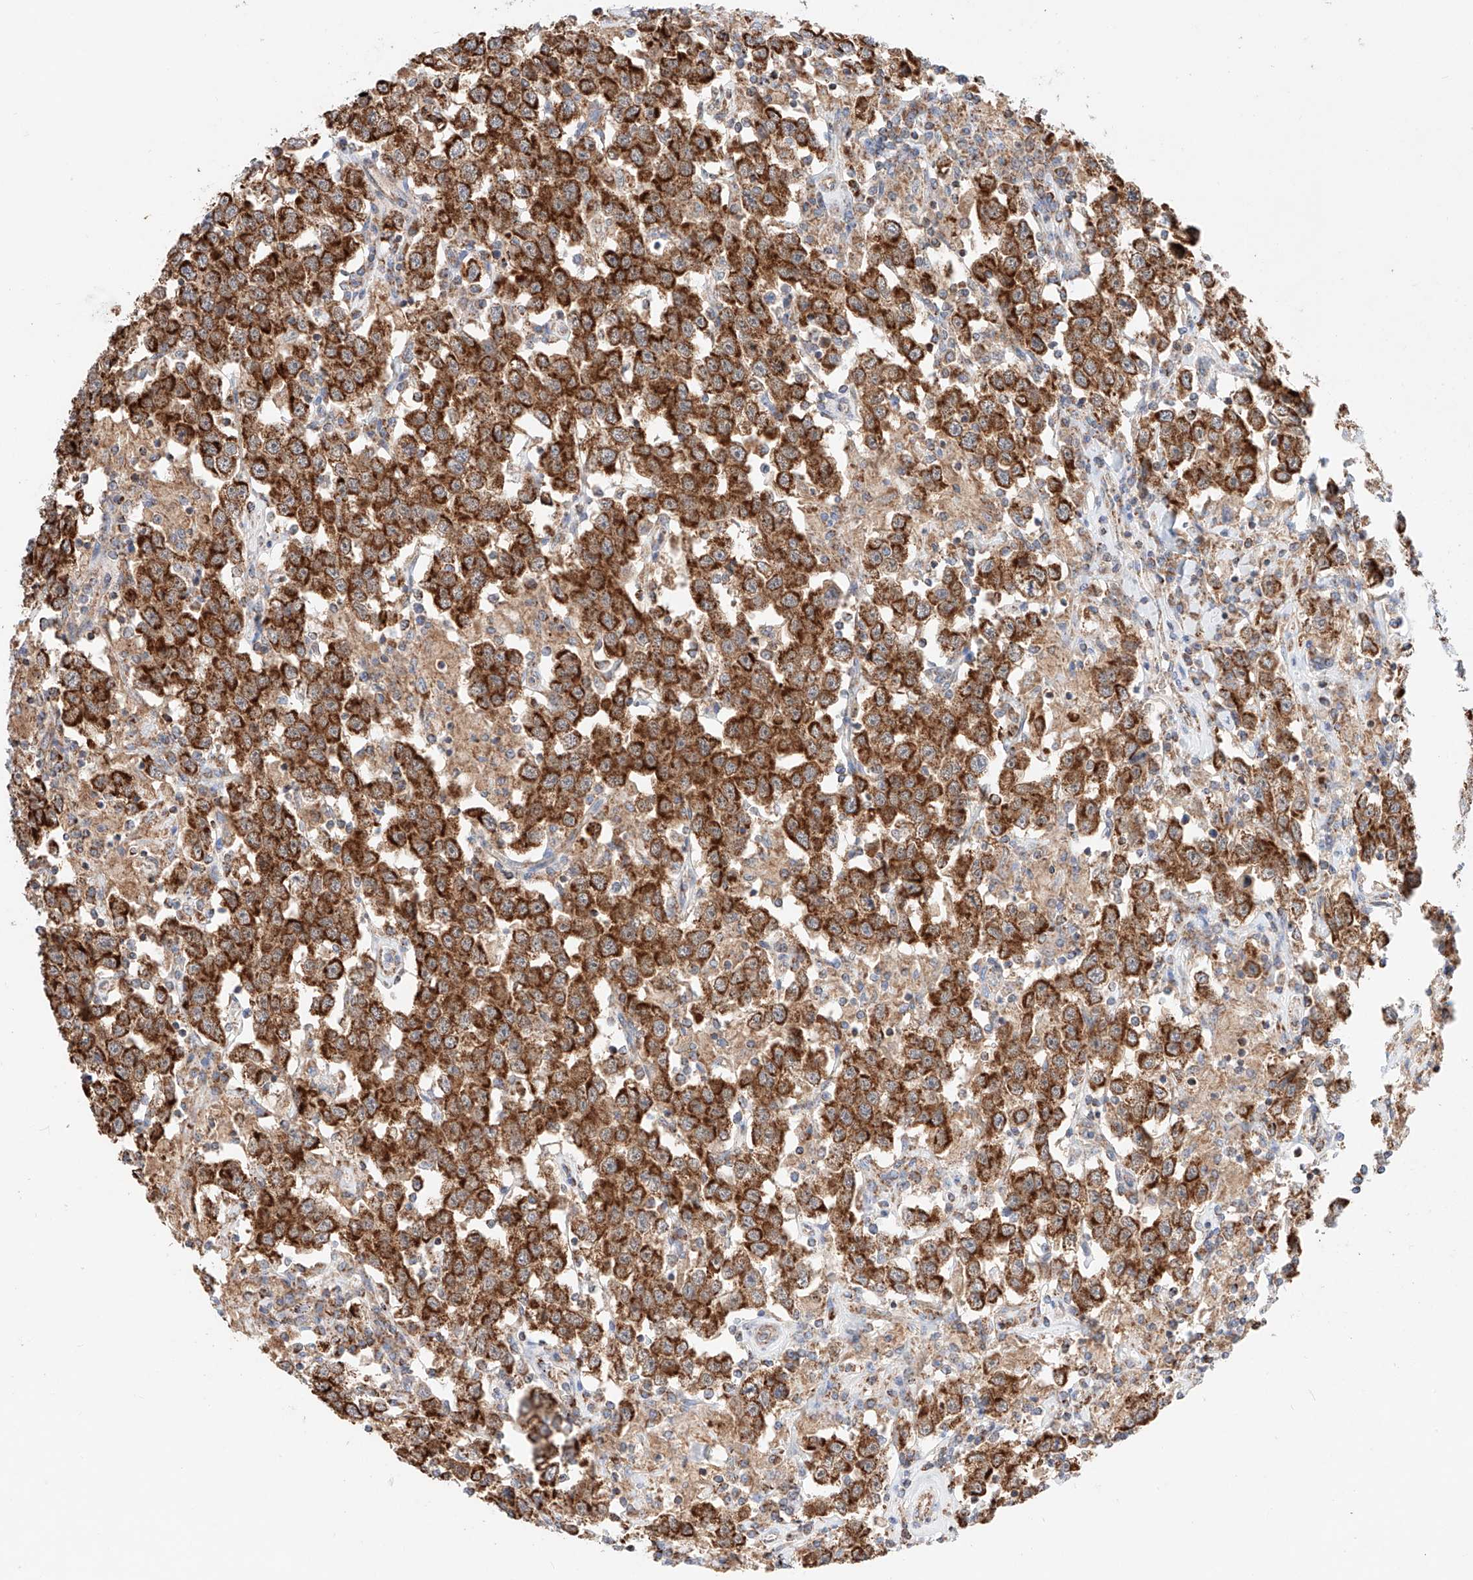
{"staining": {"intensity": "strong", "quantity": ">75%", "location": "cytoplasmic/membranous"}, "tissue": "testis cancer", "cell_type": "Tumor cells", "image_type": "cancer", "snomed": [{"axis": "morphology", "description": "Seminoma, NOS"}, {"axis": "topography", "description": "Testis"}], "caption": "A high-resolution image shows immunohistochemistry staining of testis cancer (seminoma), which reveals strong cytoplasmic/membranous positivity in about >75% of tumor cells. (DAB (3,3'-diaminobenzidine) IHC with brightfield microscopy, high magnification).", "gene": "KTI12", "patient": {"sex": "male", "age": 41}}